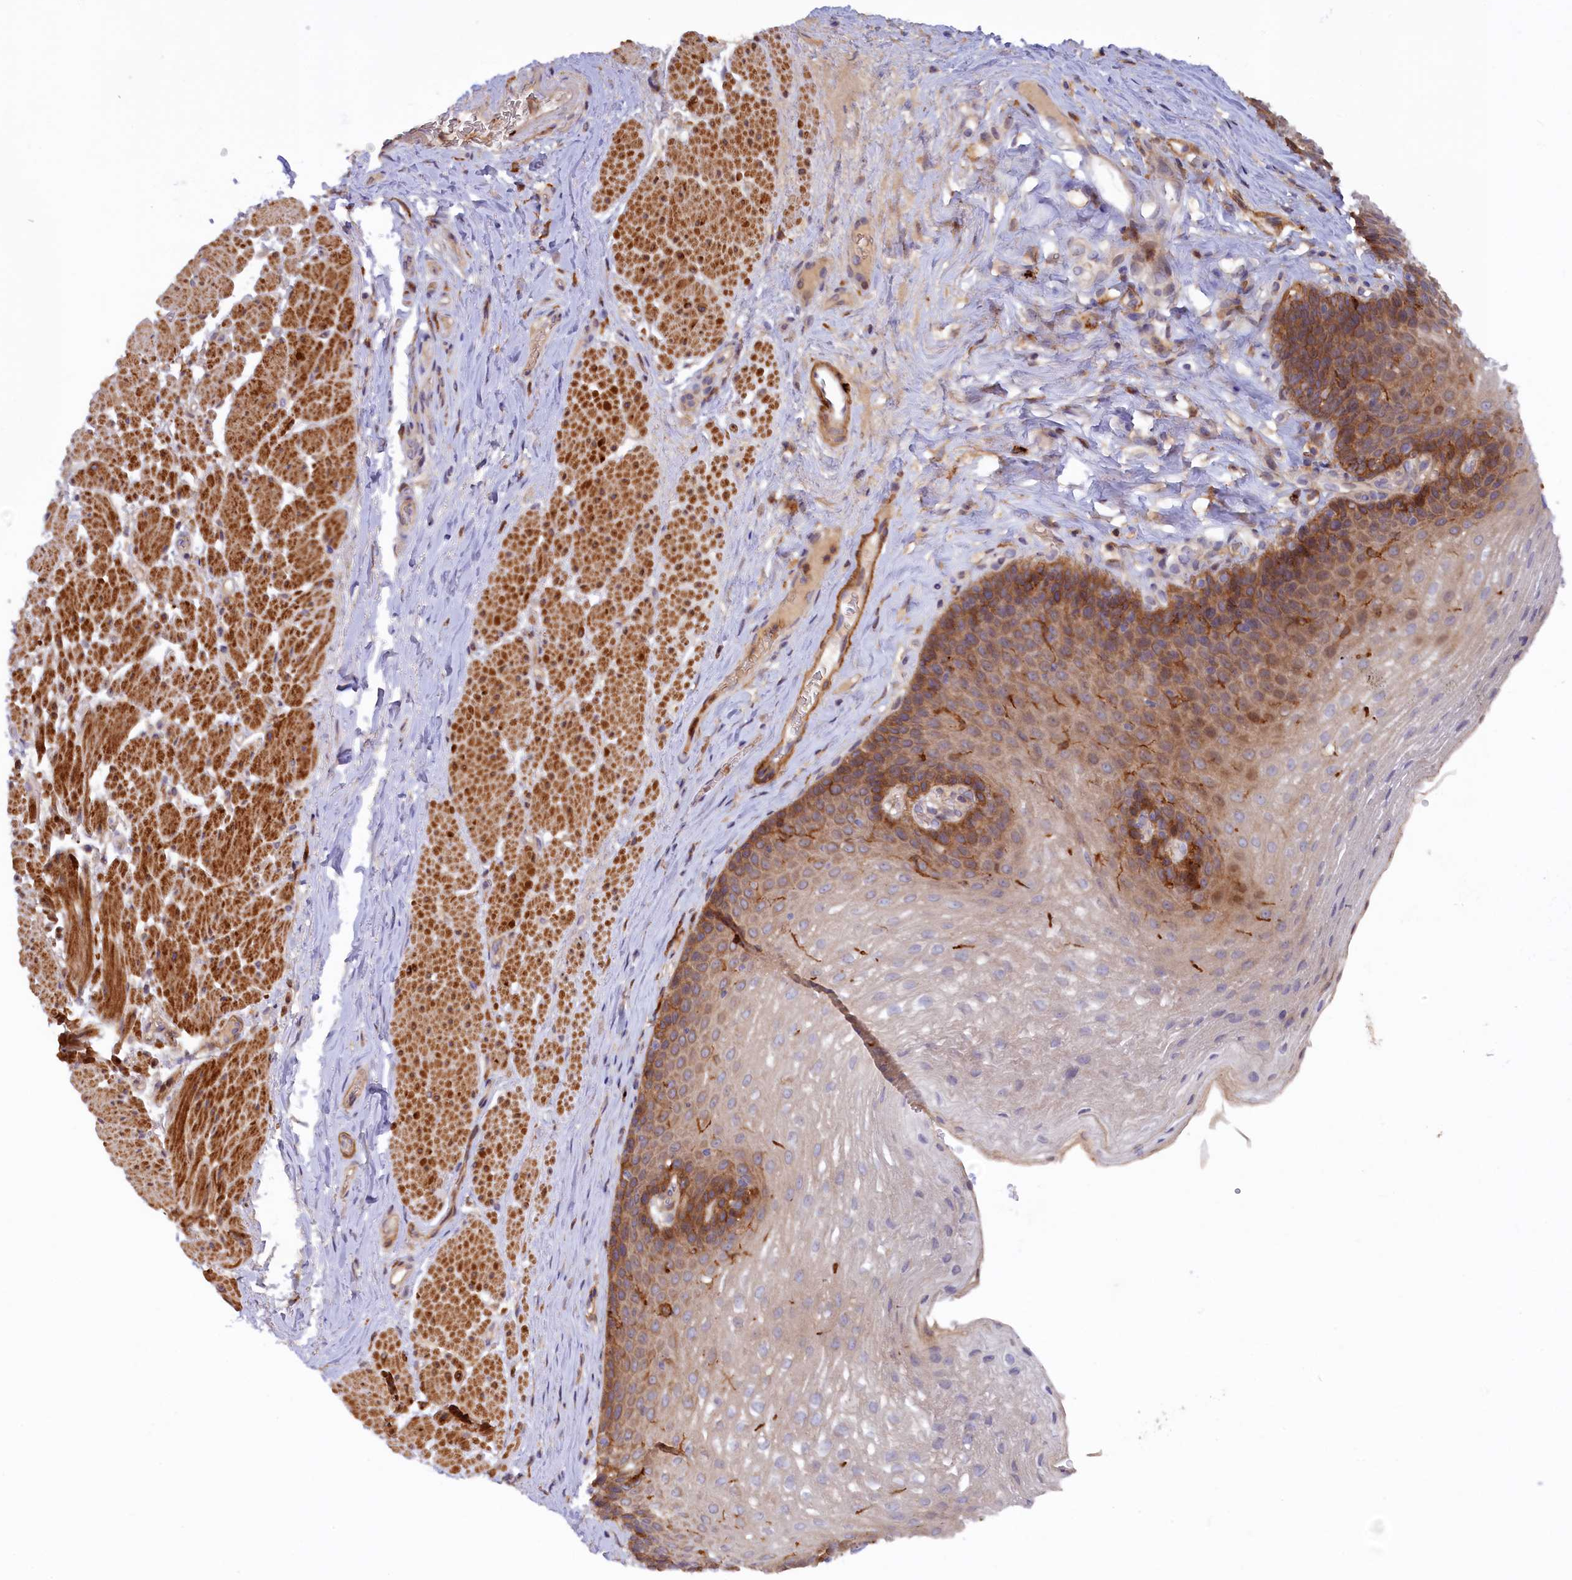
{"staining": {"intensity": "moderate", "quantity": "25%-75%", "location": "cytoplasmic/membranous"}, "tissue": "esophagus", "cell_type": "Squamous epithelial cells", "image_type": "normal", "snomed": [{"axis": "morphology", "description": "Normal tissue, NOS"}, {"axis": "topography", "description": "Esophagus"}], "caption": "Immunohistochemistry (IHC) photomicrograph of normal esophagus: human esophagus stained using immunohistochemistry (IHC) demonstrates medium levels of moderate protein expression localized specifically in the cytoplasmic/membranous of squamous epithelial cells, appearing as a cytoplasmic/membranous brown color.", "gene": "FERMT1", "patient": {"sex": "female", "age": 66}}